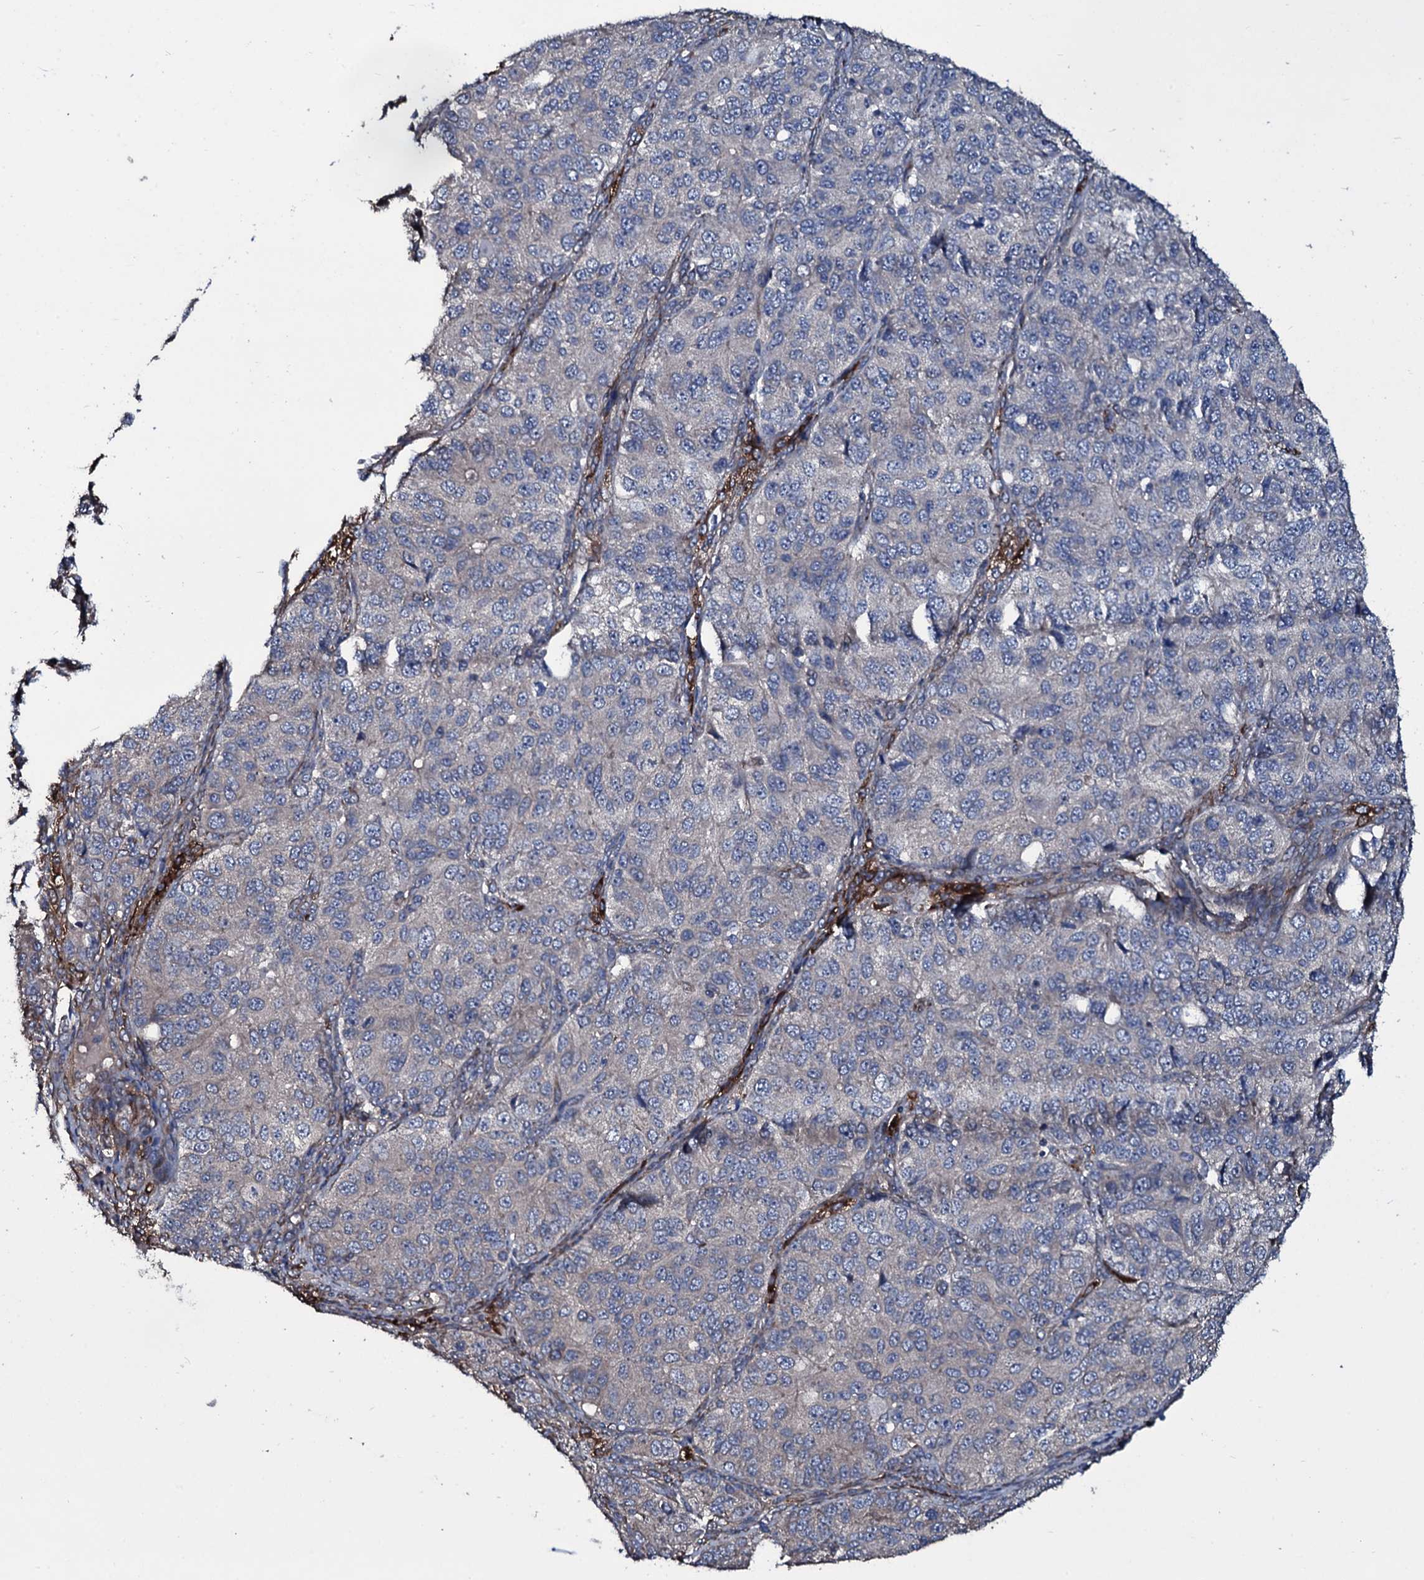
{"staining": {"intensity": "weak", "quantity": "<25%", "location": "cytoplasmic/membranous"}, "tissue": "ovarian cancer", "cell_type": "Tumor cells", "image_type": "cancer", "snomed": [{"axis": "morphology", "description": "Carcinoma, endometroid"}, {"axis": "topography", "description": "Ovary"}], "caption": "A micrograph of human endometroid carcinoma (ovarian) is negative for staining in tumor cells. (DAB (3,3'-diaminobenzidine) immunohistochemistry with hematoxylin counter stain).", "gene": "WIPF3", "patient": {"sex": "female", "age": 51}}